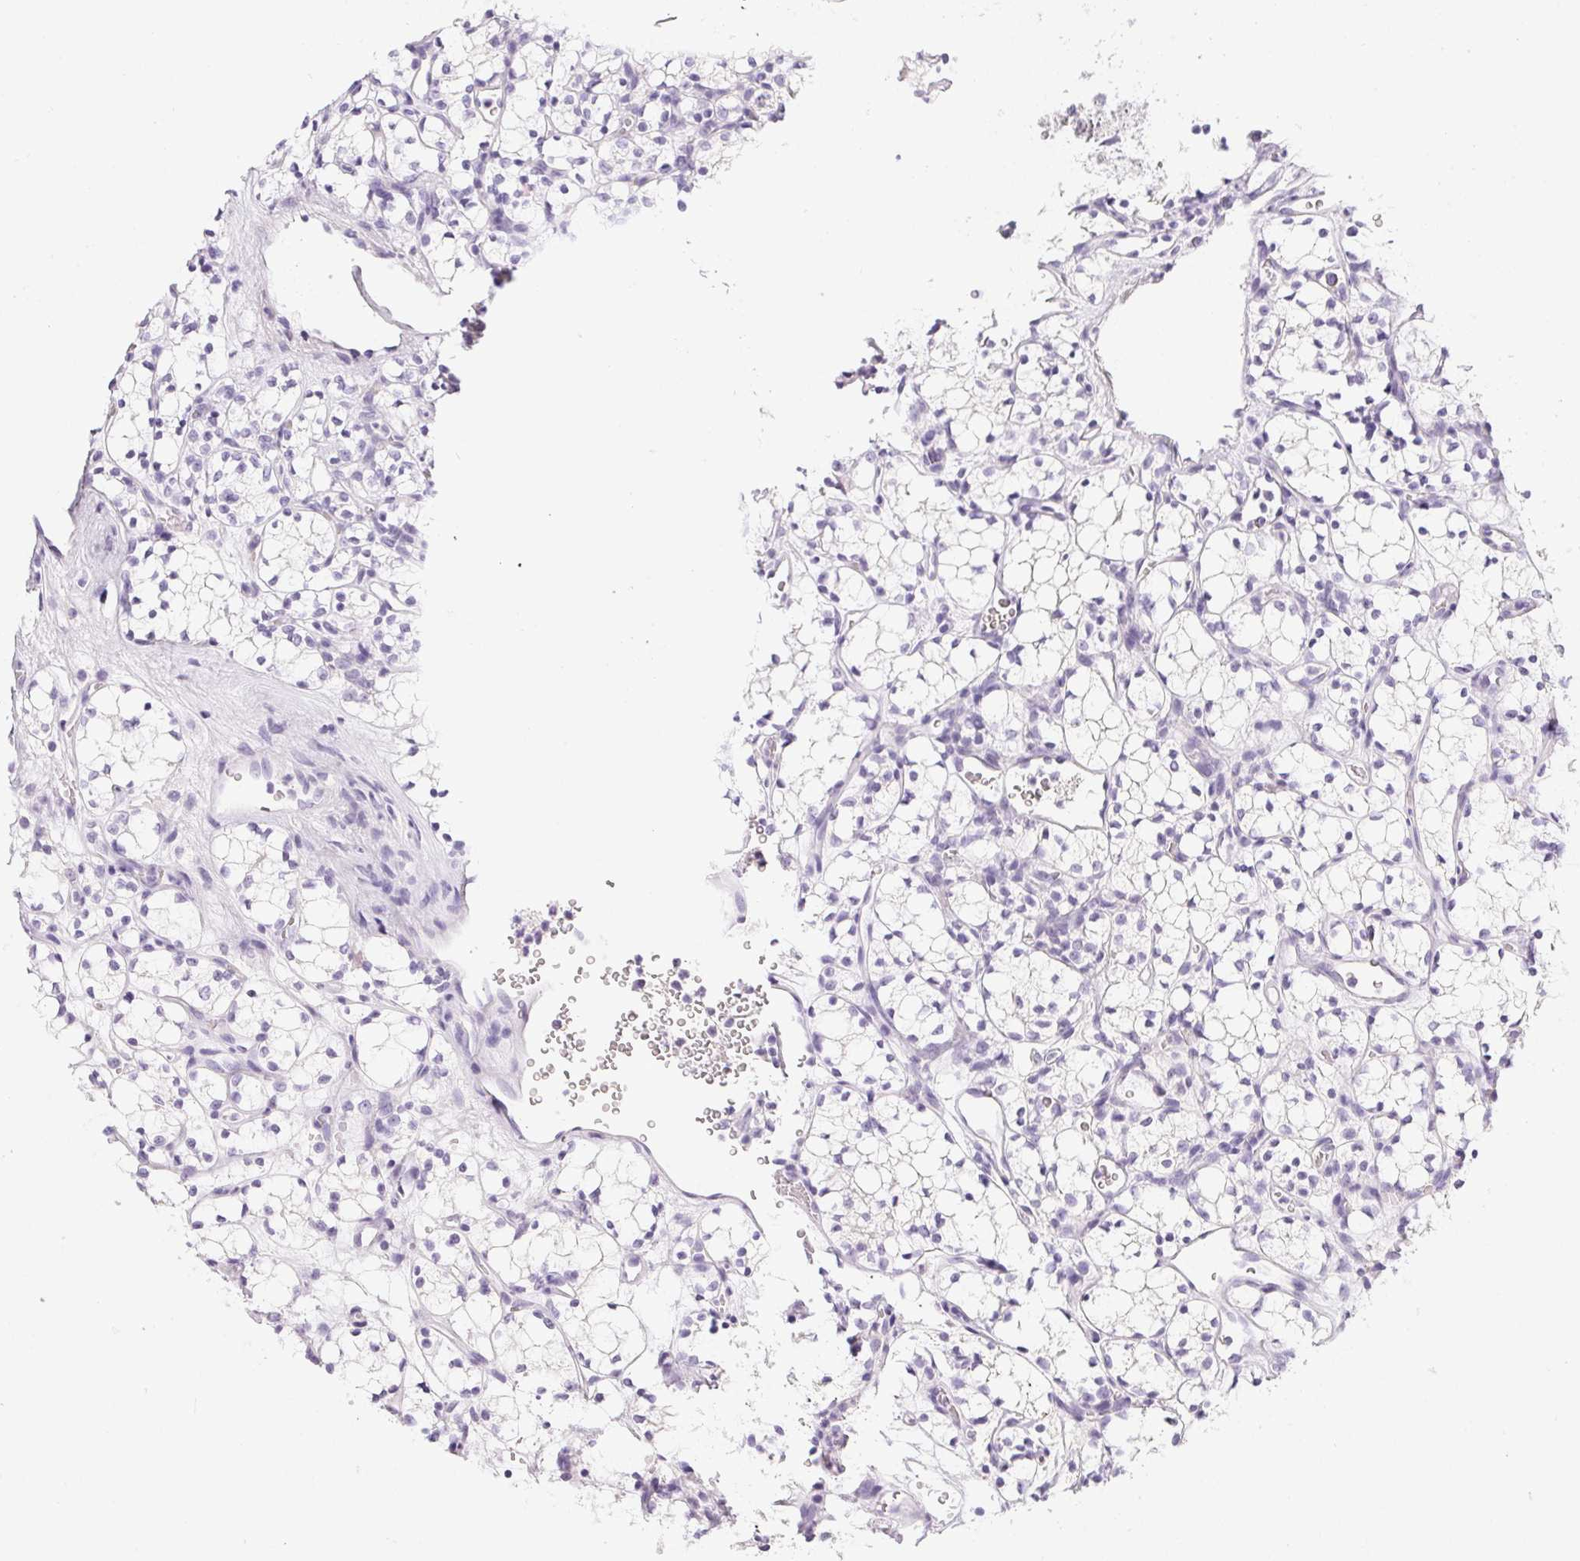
{"staining": {"intensity": "negative", "quantity": "none", "location": "none"}, "tissue": "renal cancer", "cell_type": "Tumor cells", "image_type": "cancer", "snomed": [{"axis": "morphology", "description": "Adenocarcinoma, NOS"}, {"axis": "topography", "description": "Kidney"}], "caption": "This photomicrograph is of renal cancer (adenocarcinoma) stained with IHC to label a protein in brown with the nuclei are counter-stained blue. There is no staining in tumor cells.", "gene": "PPY", "patient": {"sex": "female", "age": 69}}